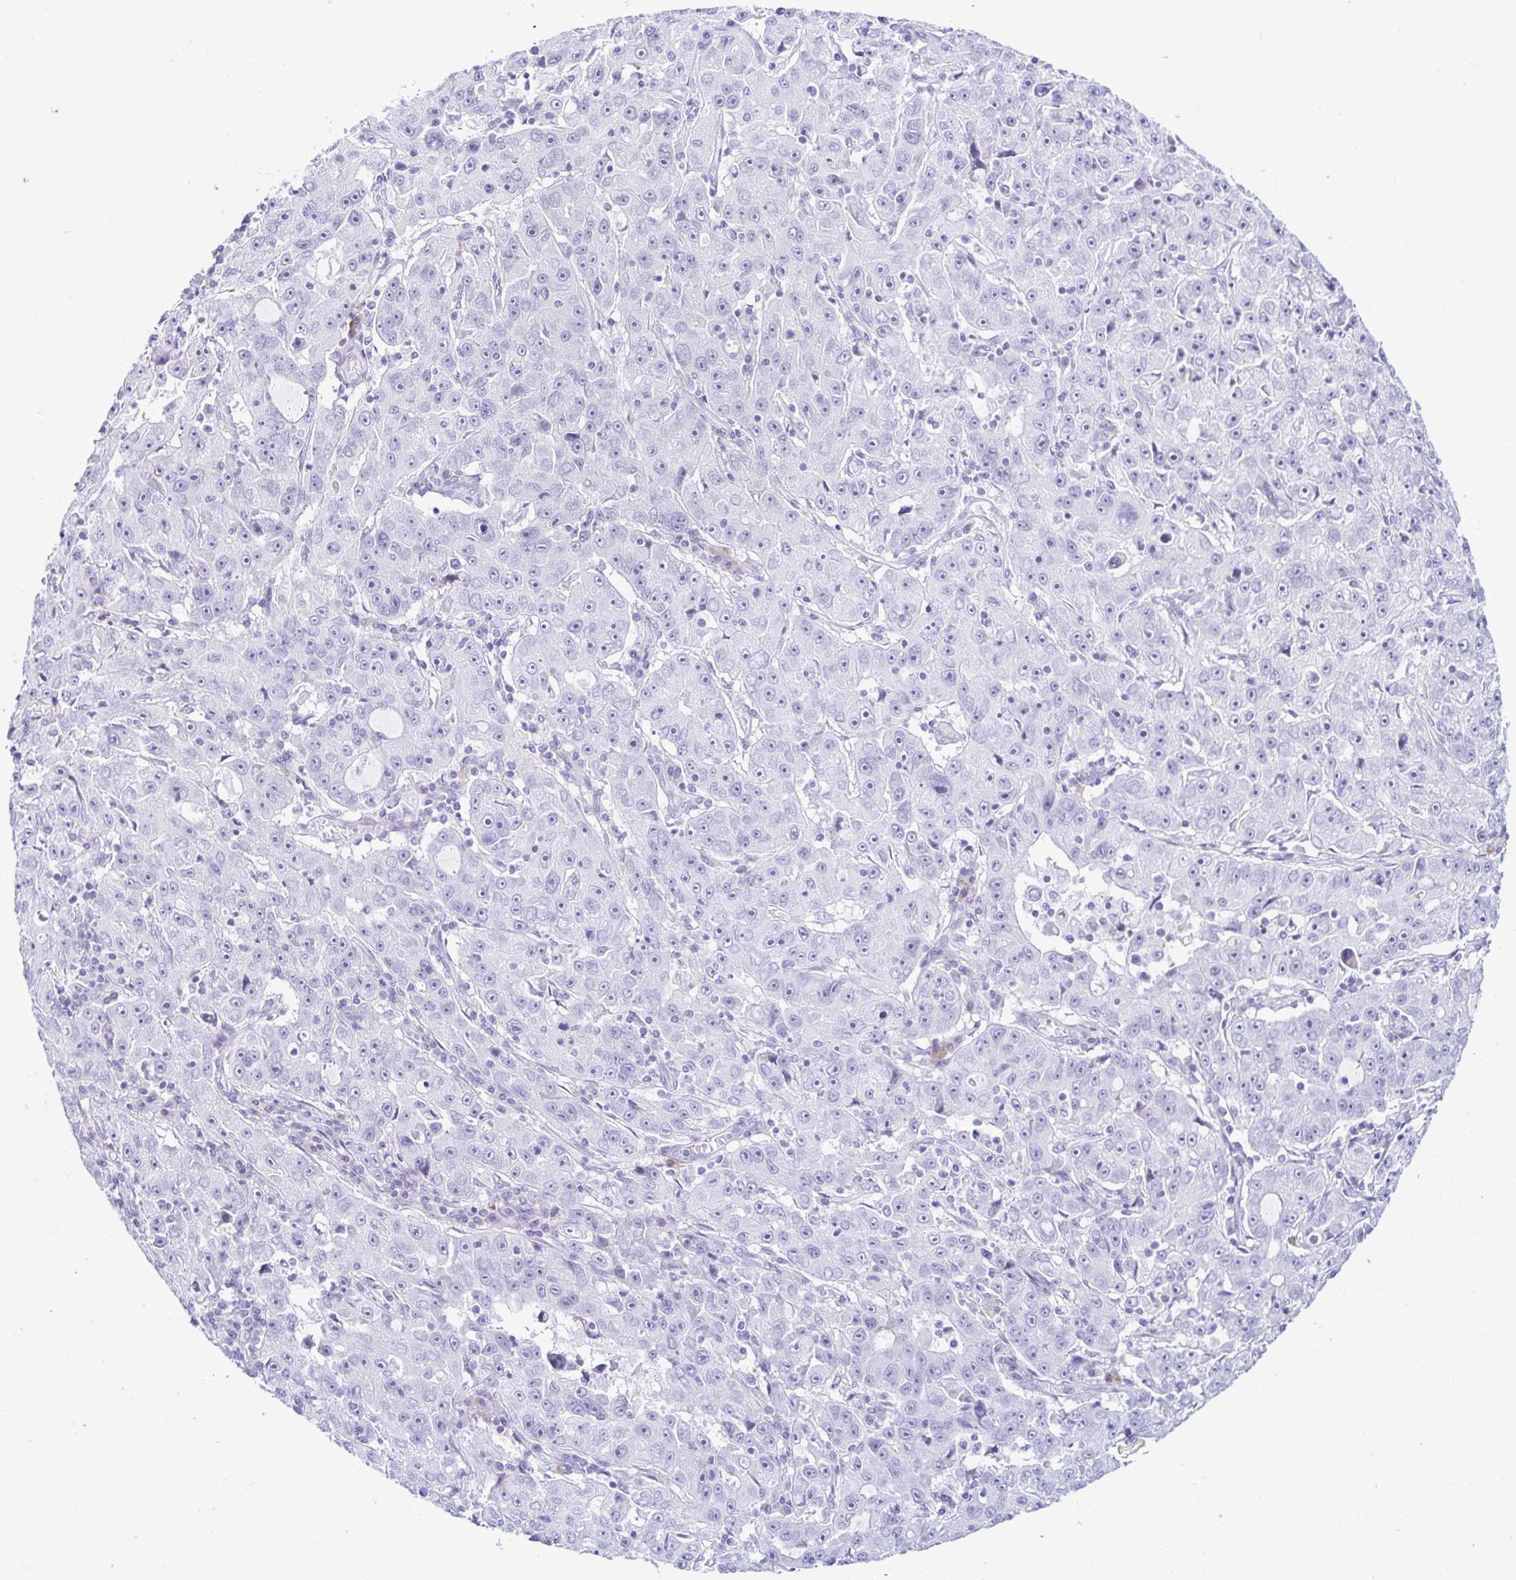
{"staining": {"intensity": "negative", "quantity": "none", "location": "none"}, "tissue": "lung cancer", "cell_type": "Tumor cells", "image_type": "cancer", "snomed": [{"axis": "morphology", "description": "Normal morphology"}, {"axis": "morphology", "description": "Adenocarcinoma, NOS"}, {"axis": "topography", "description": "Lymph node"}, {"axis": "topography", "description": "Lung"}], "caption": "The image displays no significant staining in tumor cells of lung adenocarcinoma. (Immunohistochemistry, brightfield microscopy, high magnification).", "gene": "BEST1", "patient": {"sex": "female", "age": 57}}